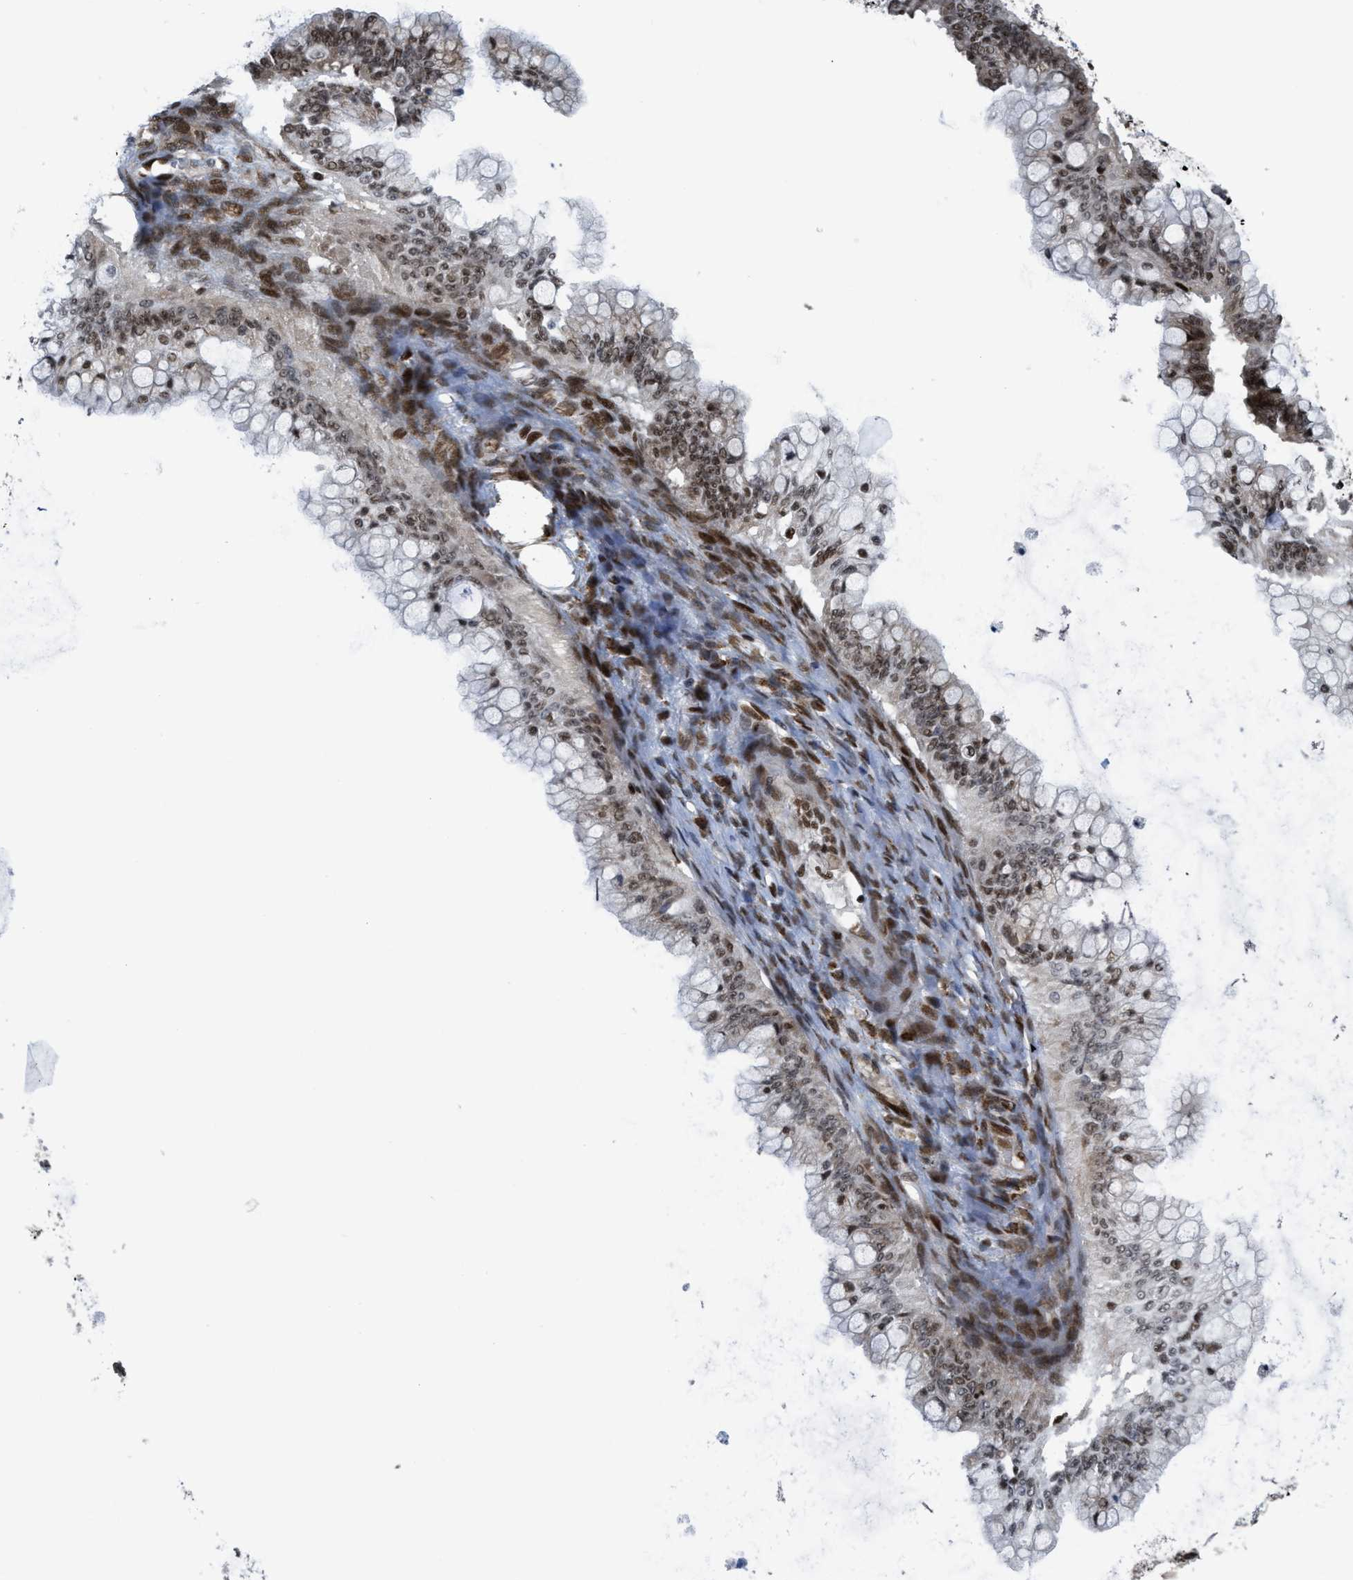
{"staining": {"intensity": "moderate", "quantity": ">75%", "location": "nuclear"}, "tissue": "ovarian cancer", "cell_type": "Tumor cells", "image_type": "cancer", "snomed": [{"axis": "morphology", "description": "Cystadenocarcinoma, mucinous, NOS"}, {"axis": "topography", "description": "Ovary"}], "caption": "Immunohistochemistry (IHC) image of neoplastic tissue: ovarian cancer (mucinous cystadenocarcinoma) stained using immunohistochemistry (IHC) demonstrates medium levels of moderate protein expression localized specifically in the nuclear of tumor cells, appearing as a nuclear brown color.", "gene": "RFX5", "patient": {"sex": "female", "age": 57}}